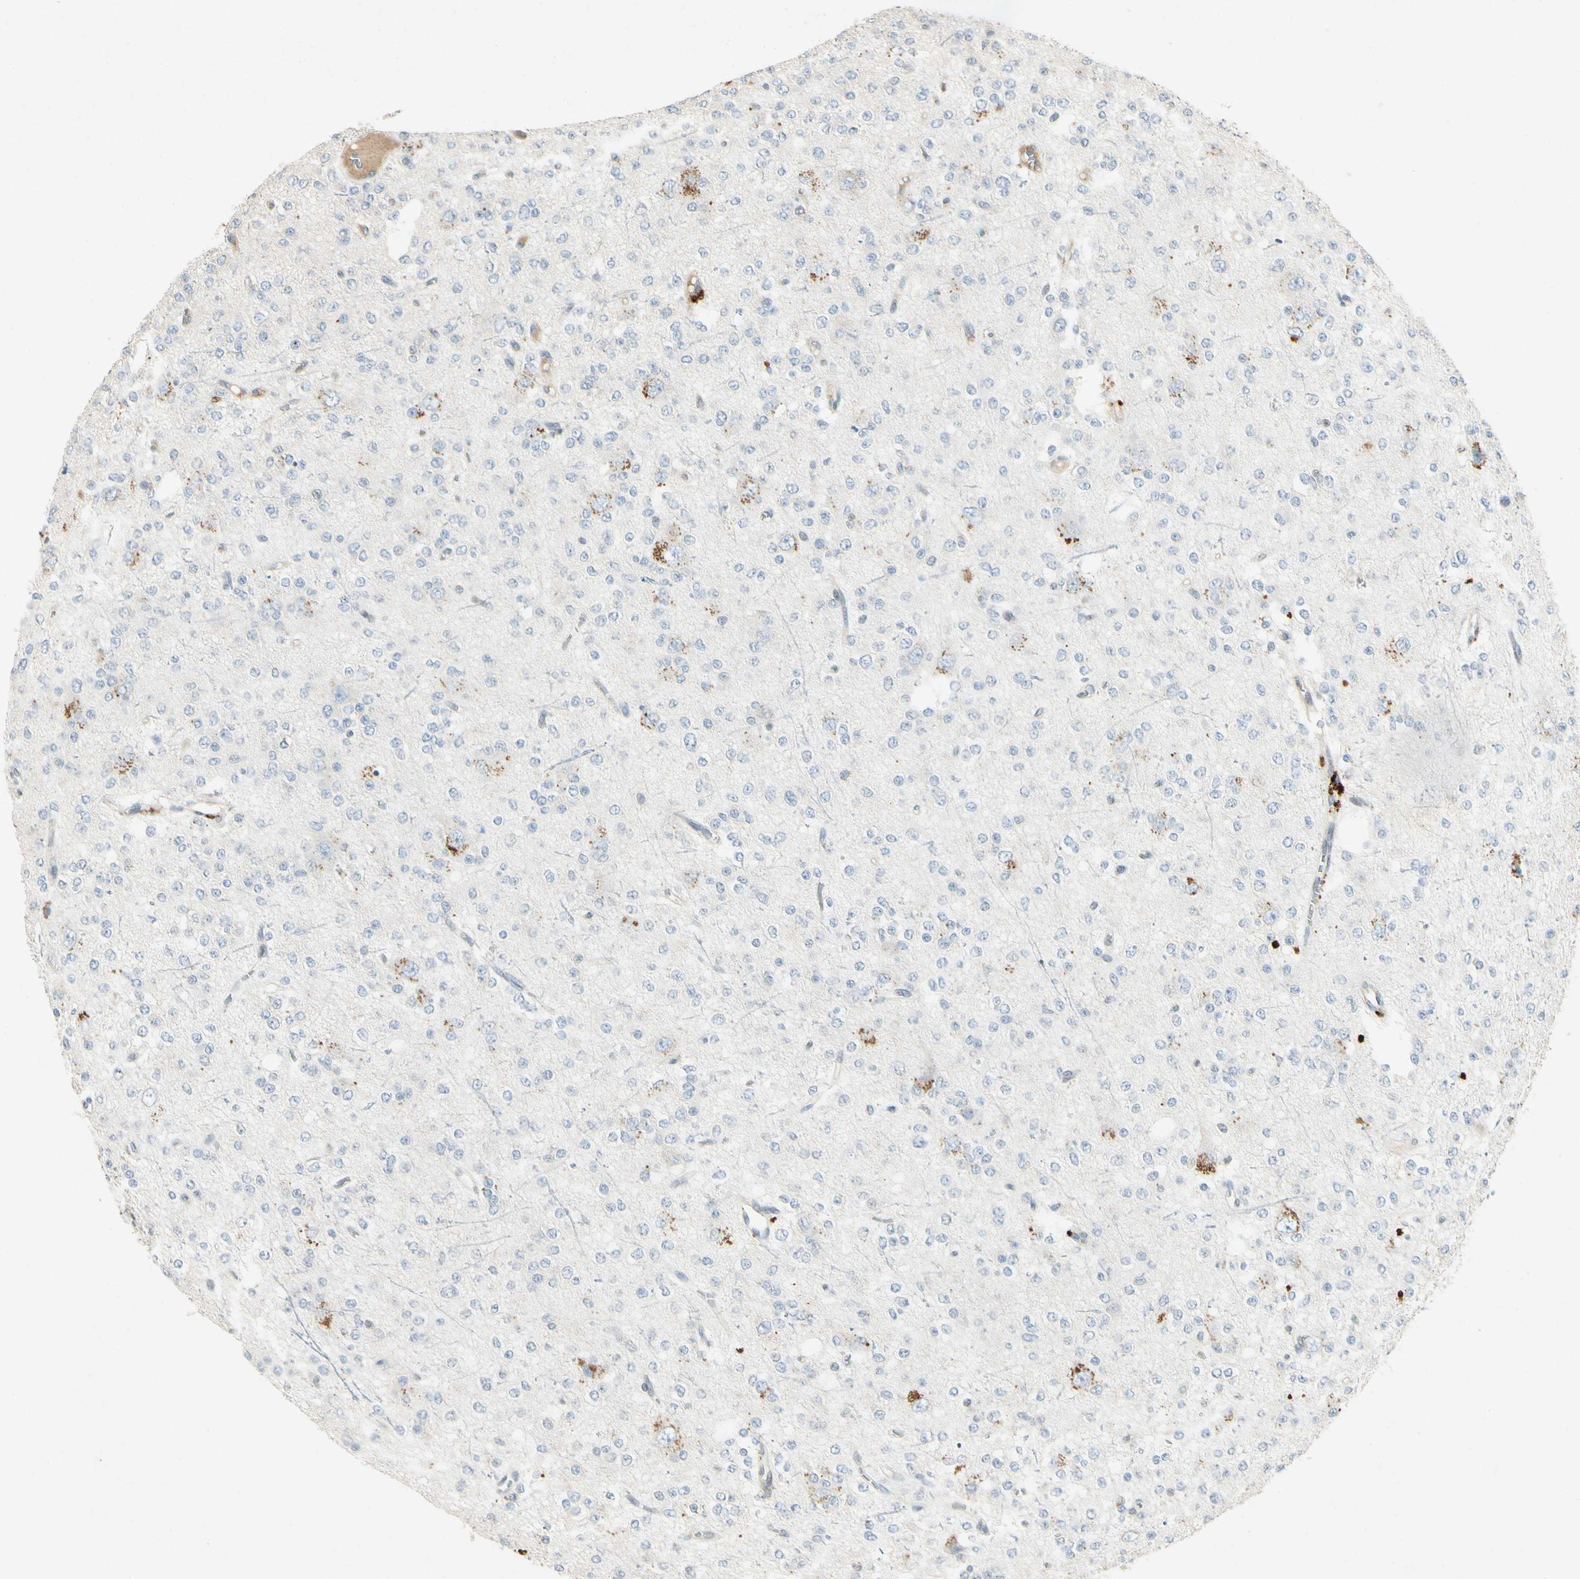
{"staining": {"intensity": "negative", "quantity": "none", "location": "none"}, "tissue": "glioma", "cell_type": "Tumor cells", "image_type": "cancer", "snomed": [{"axis": "morphology", "description": "Glioma, malignant, Low grade"}, {"axis": "topography", "description": "Brain"}], "caption": "This is an immunohistochemistry (IHC) image of human low-grade glioma (malignant). There is no positivity in tumor cells.", "gene": "HSPA1B", "patient": {"sex": "male", "age": 38}}